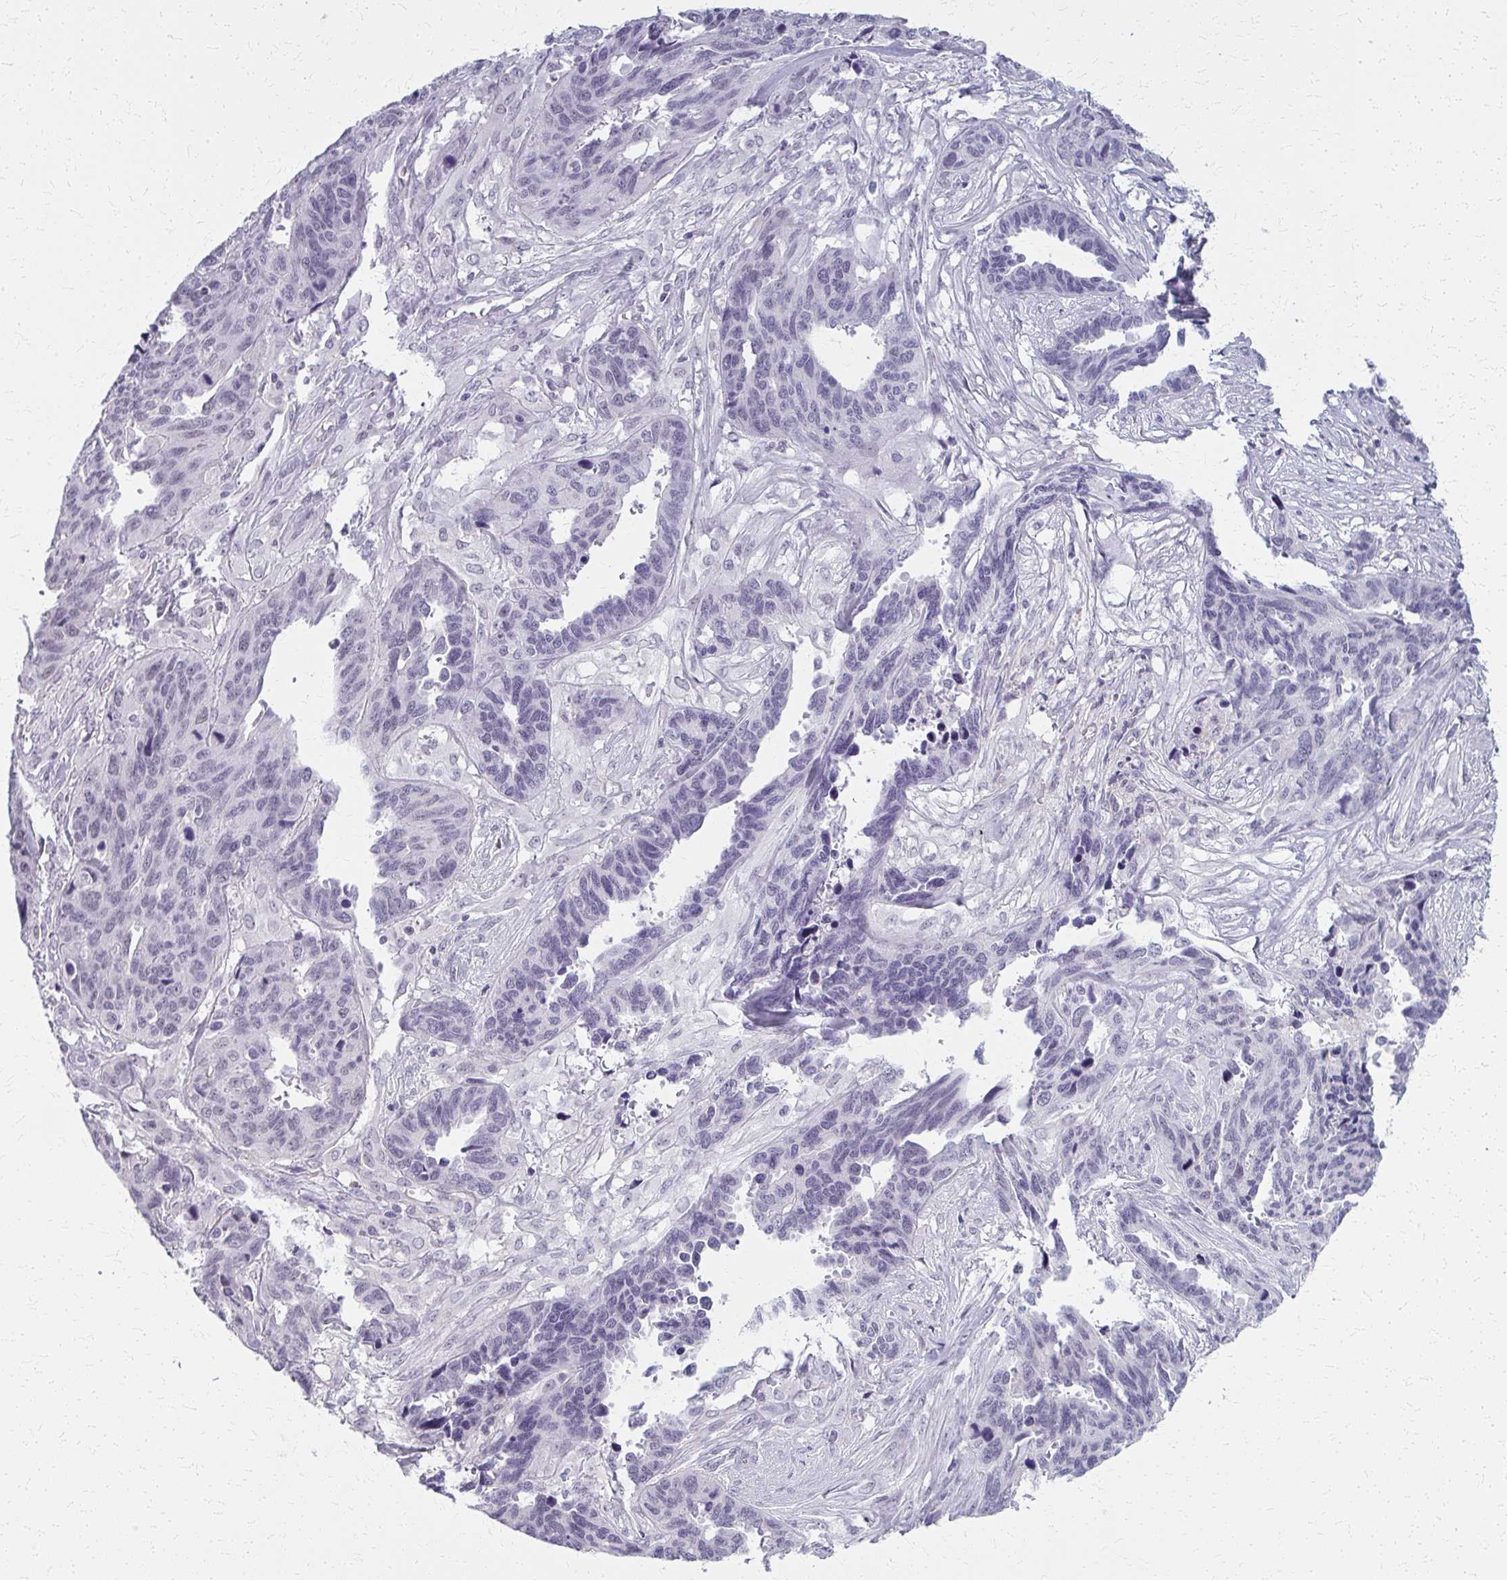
{"staining": {"intensity": "negative", "quantity": "none", "location": "none"}, "tissue": "ovarian cancer", "cell_type": "Tumor cells", "image_type": "cancer", "snomed": [{"axis": "morphology", "description": "Cystadenocarcinoma, serous, NOS"}, {"axis": "topography", "description": "Ovary"}], "caption": "High power microscopy image of an immunohistochemistry image of serous cystadenocarcinoma (ovarian), revealing no significant staining in tumor cells.", "gene": "CASQ2", "patient": {"sex": "female", "age": 64}}